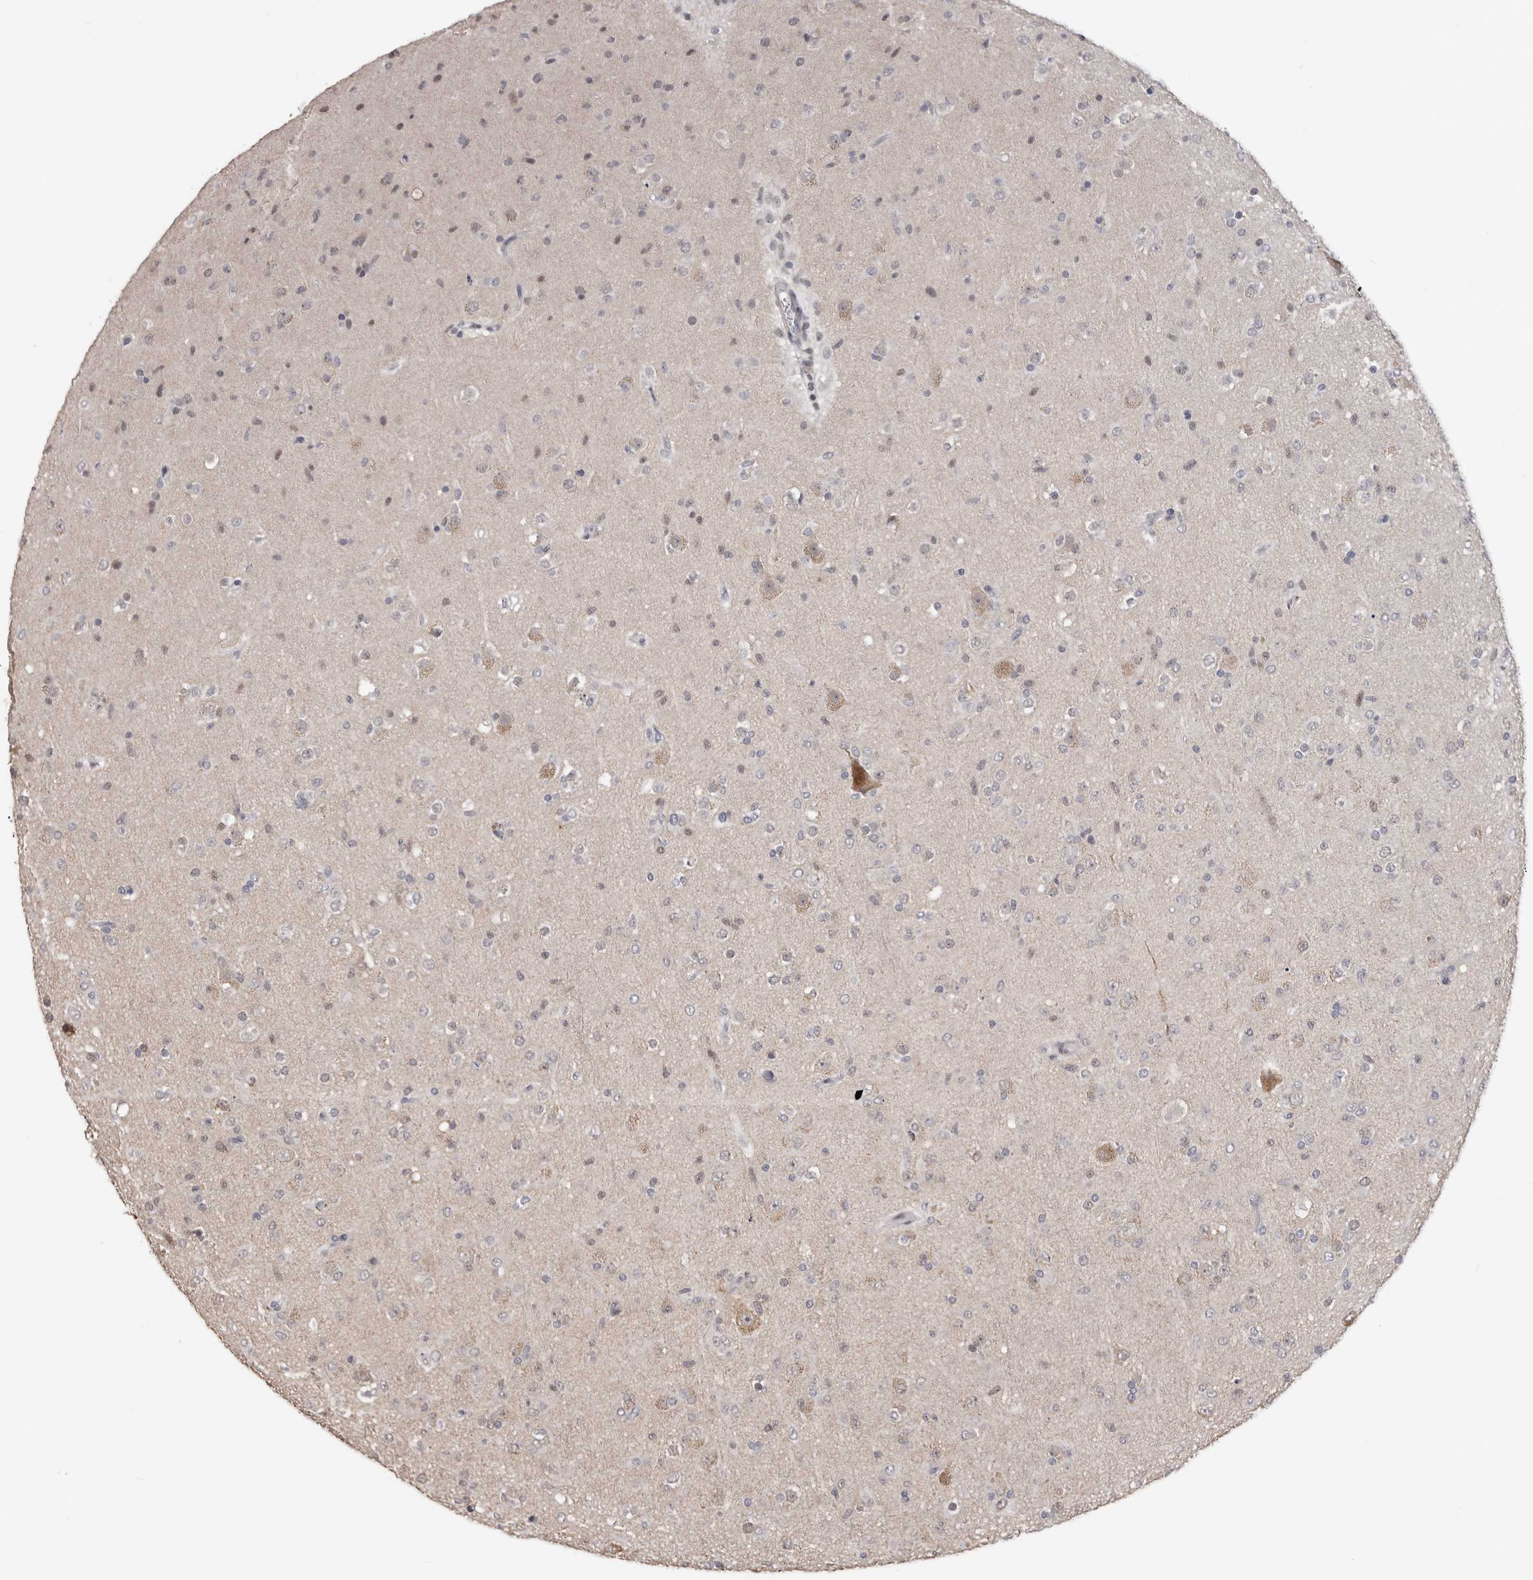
{"staining": {"intensity": "negative", "quantity": "none", "location": "none"}, "tissue": "glioma", "cell_type": "Tumor cells", "image_type": "cancer", "snomed": [{"axis": "morphology", "description": "Glioma, malignant, Low grade"}, {"axis": "topography", "description": "Brain"}], "caption": "Photomicrograph shows no significant protein expression in tumor cells of glioma.", "gene": "SMARCC1", "patient": {"sex": "male", "age": 65}}